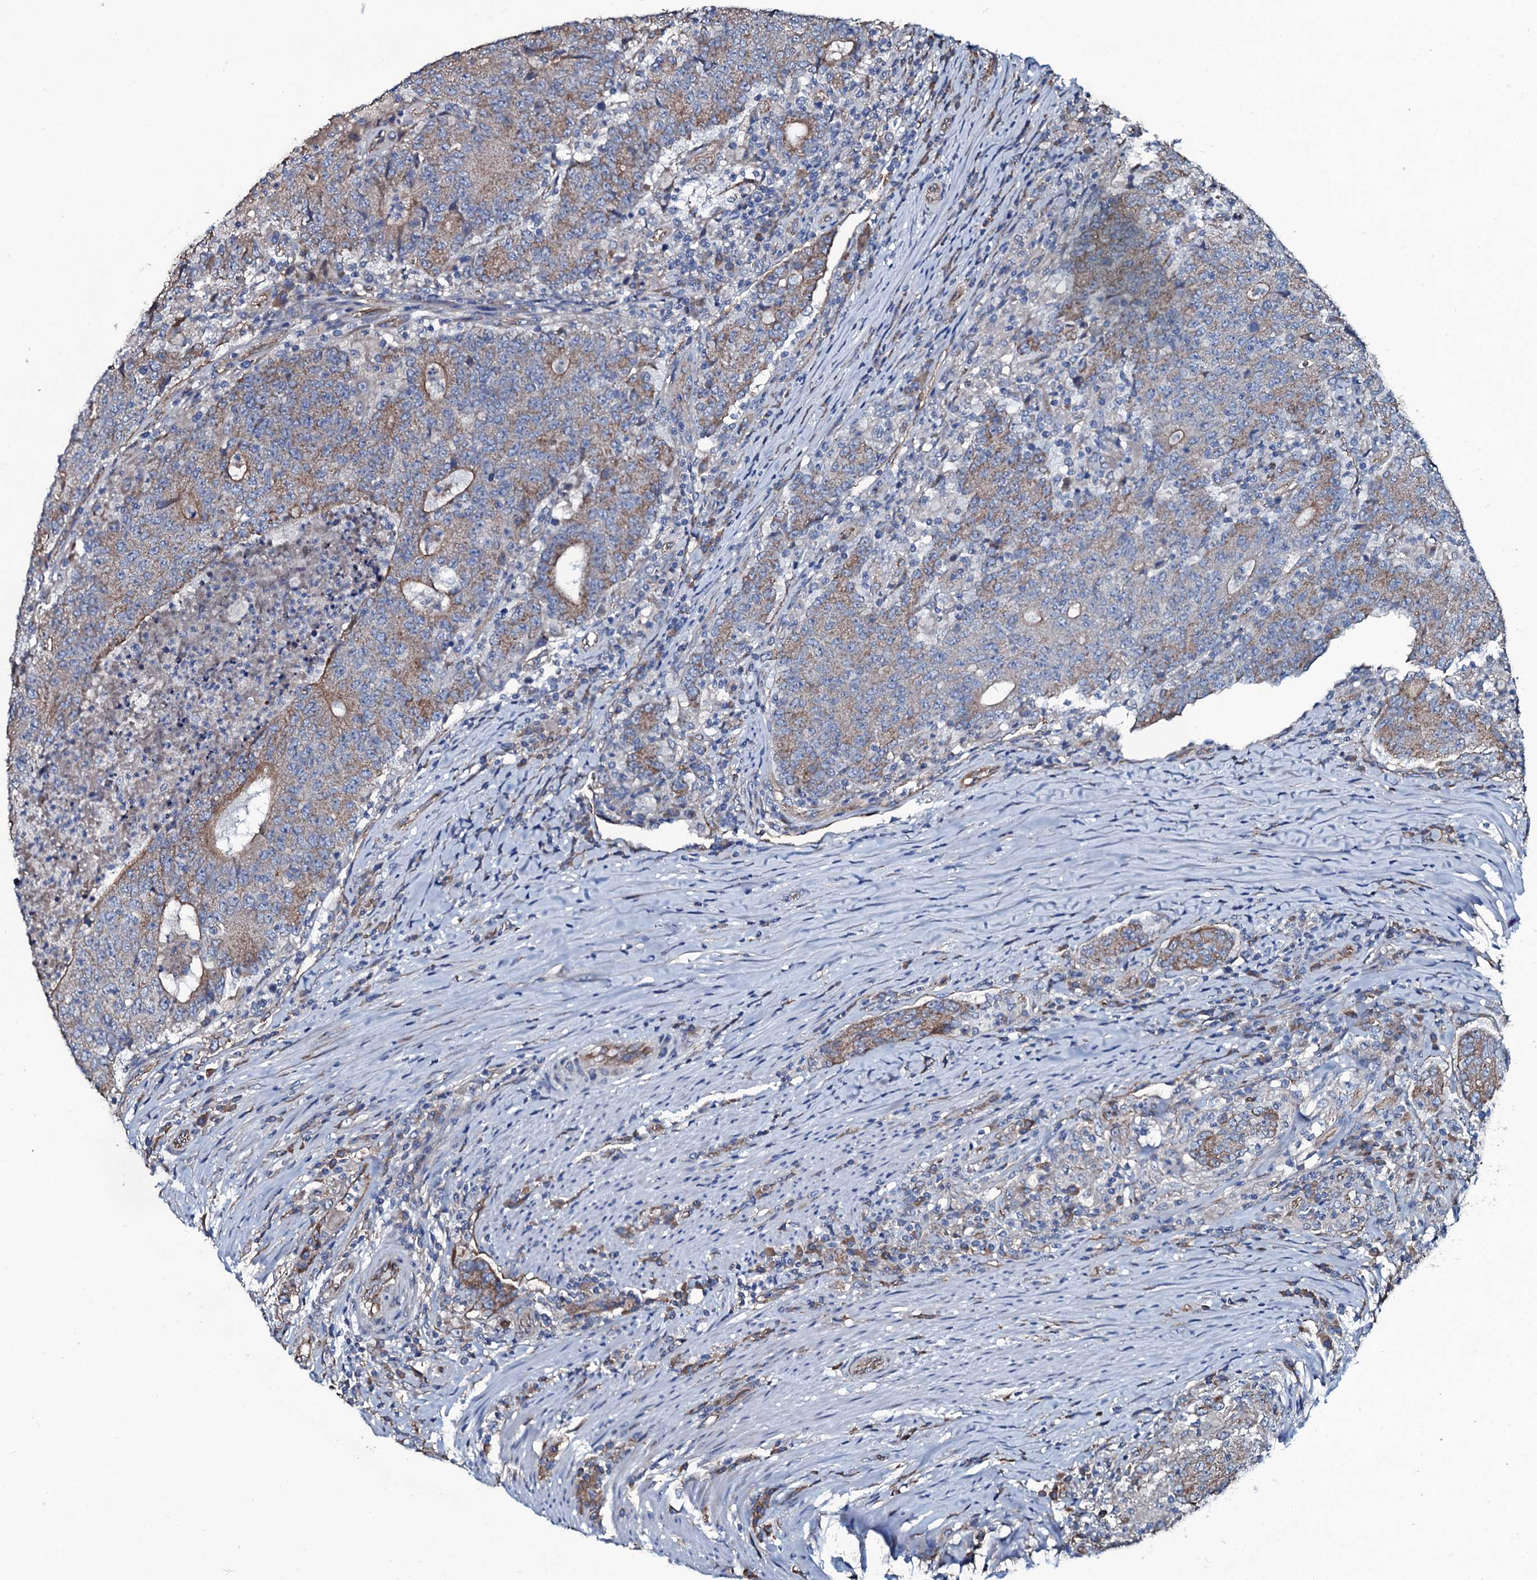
{"staining": {"intensity": "moderate", "quantity": "25%-75%", "location": "cytoplasmic/membranous"}, "tissue": "colorectal cancer", "cell_type": "Tumor cells", "image_type": "cancer", "snomed": [{"axis": "morphology", "description": "Adenocarcinoma, NOS"}, {"axis": "topography", "description": "Colon"}], "caption": "Protein staining of adenocarcinoma (colorectal) tissue displays moderate cytoplasmic/membranous expression in about 25%-75% of tumor cells.", "gene": "DMAC2", "patient": {"sex": "female", "age": 75}}